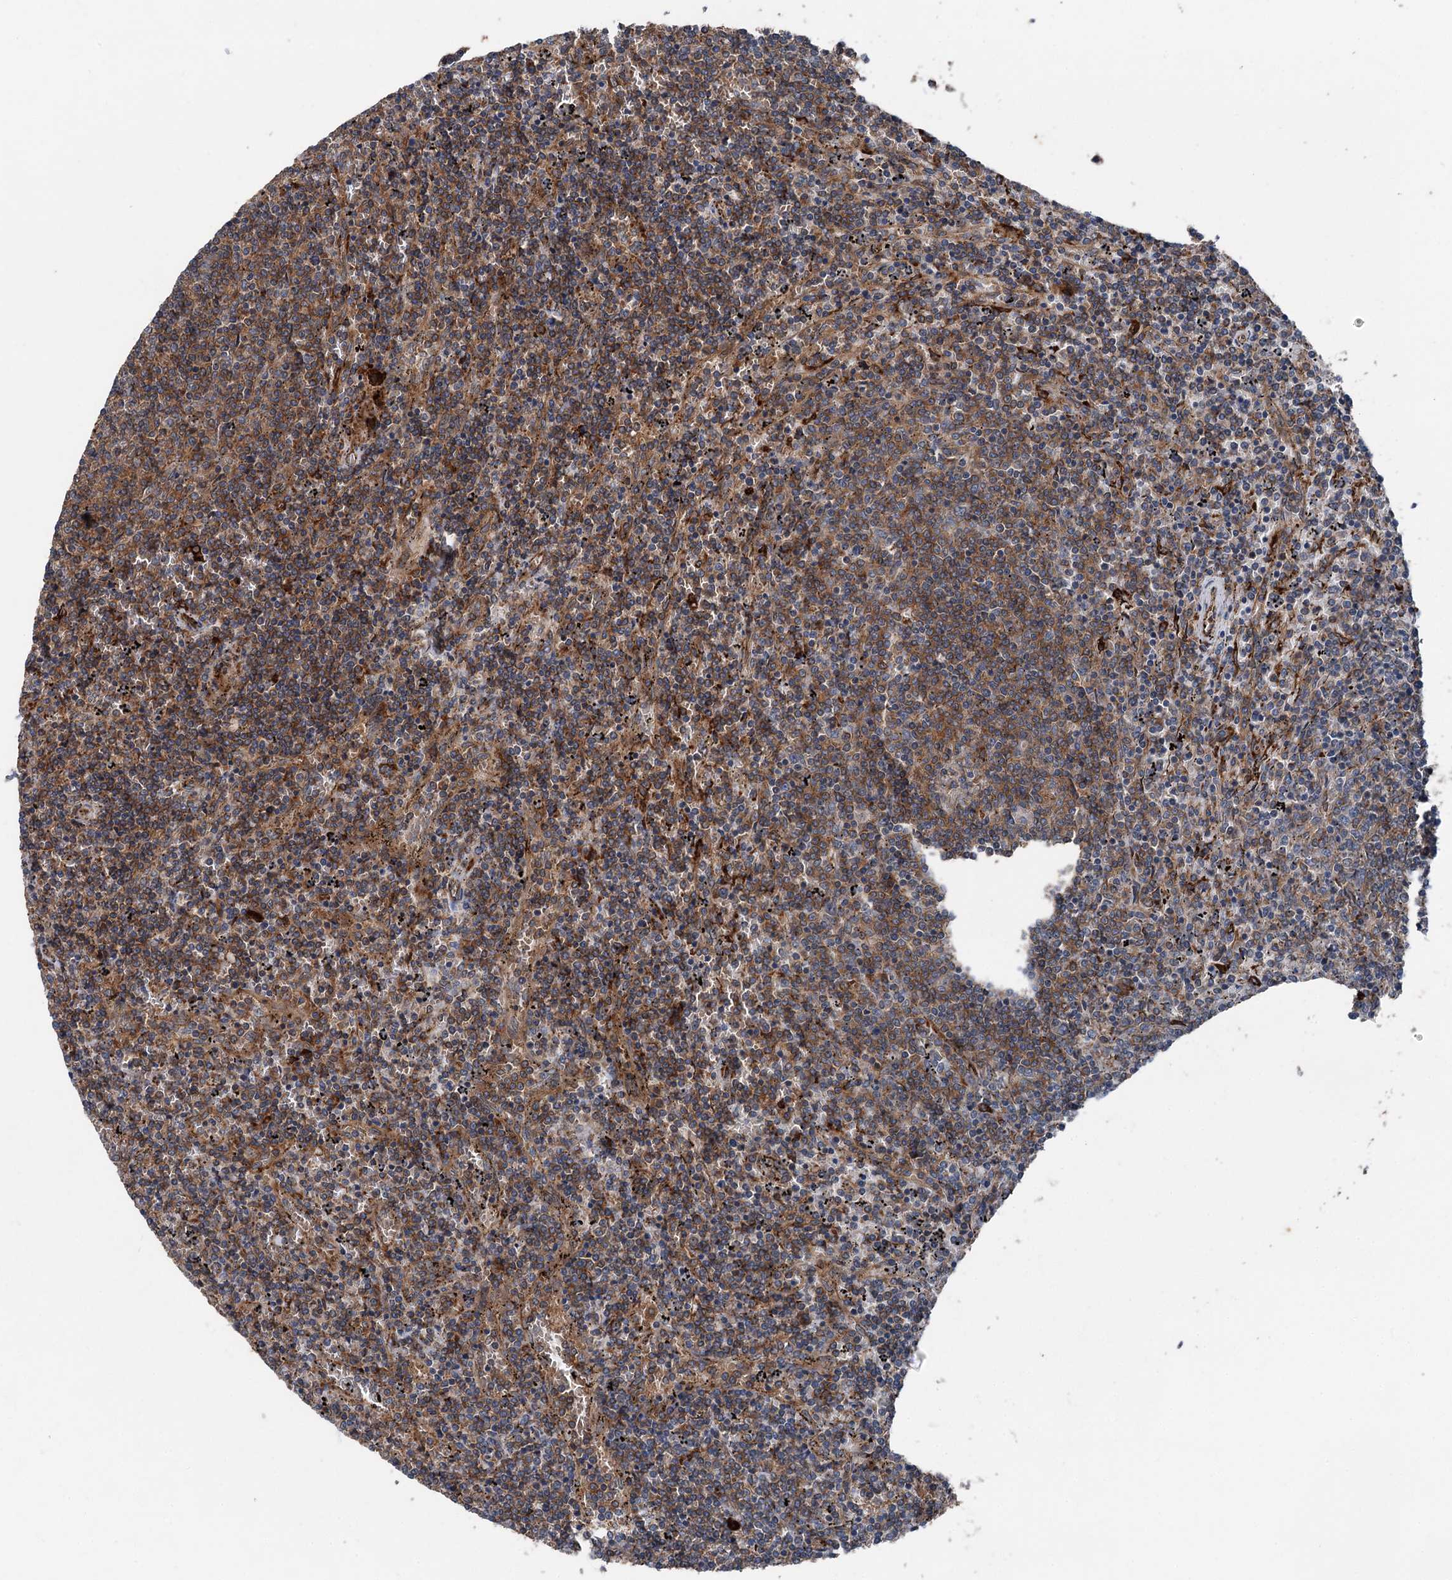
{"staining": {"intensity": "moderate", "quantity": "25%-75%", "location": "cytoplasmic/membranous"}, "tissue": "lymphoma", "cell_type": "Tumor cells", "image_type": "cancer", "snomed": [{"axis": "morphology", "description": "Malignant lymphoma, non-Hodgkin's type, Low grade"}, {"axis": "topography", "description": "Spleen"}], "caption": "Immunohistochemistry (IHC) micrograph of neoplastic tissue: human low-grade malignant lymphoma, non-Hodgkin's type stained using immunohistochemistry shows medium levels of moderate protein expression localized specifically in the cytoplasmic/membranous of tumor cells, appearing as a cytoplasmic/membranous brown color.", "gene": "DDIAS", "patient": {"sex": "female", "age": 50}}